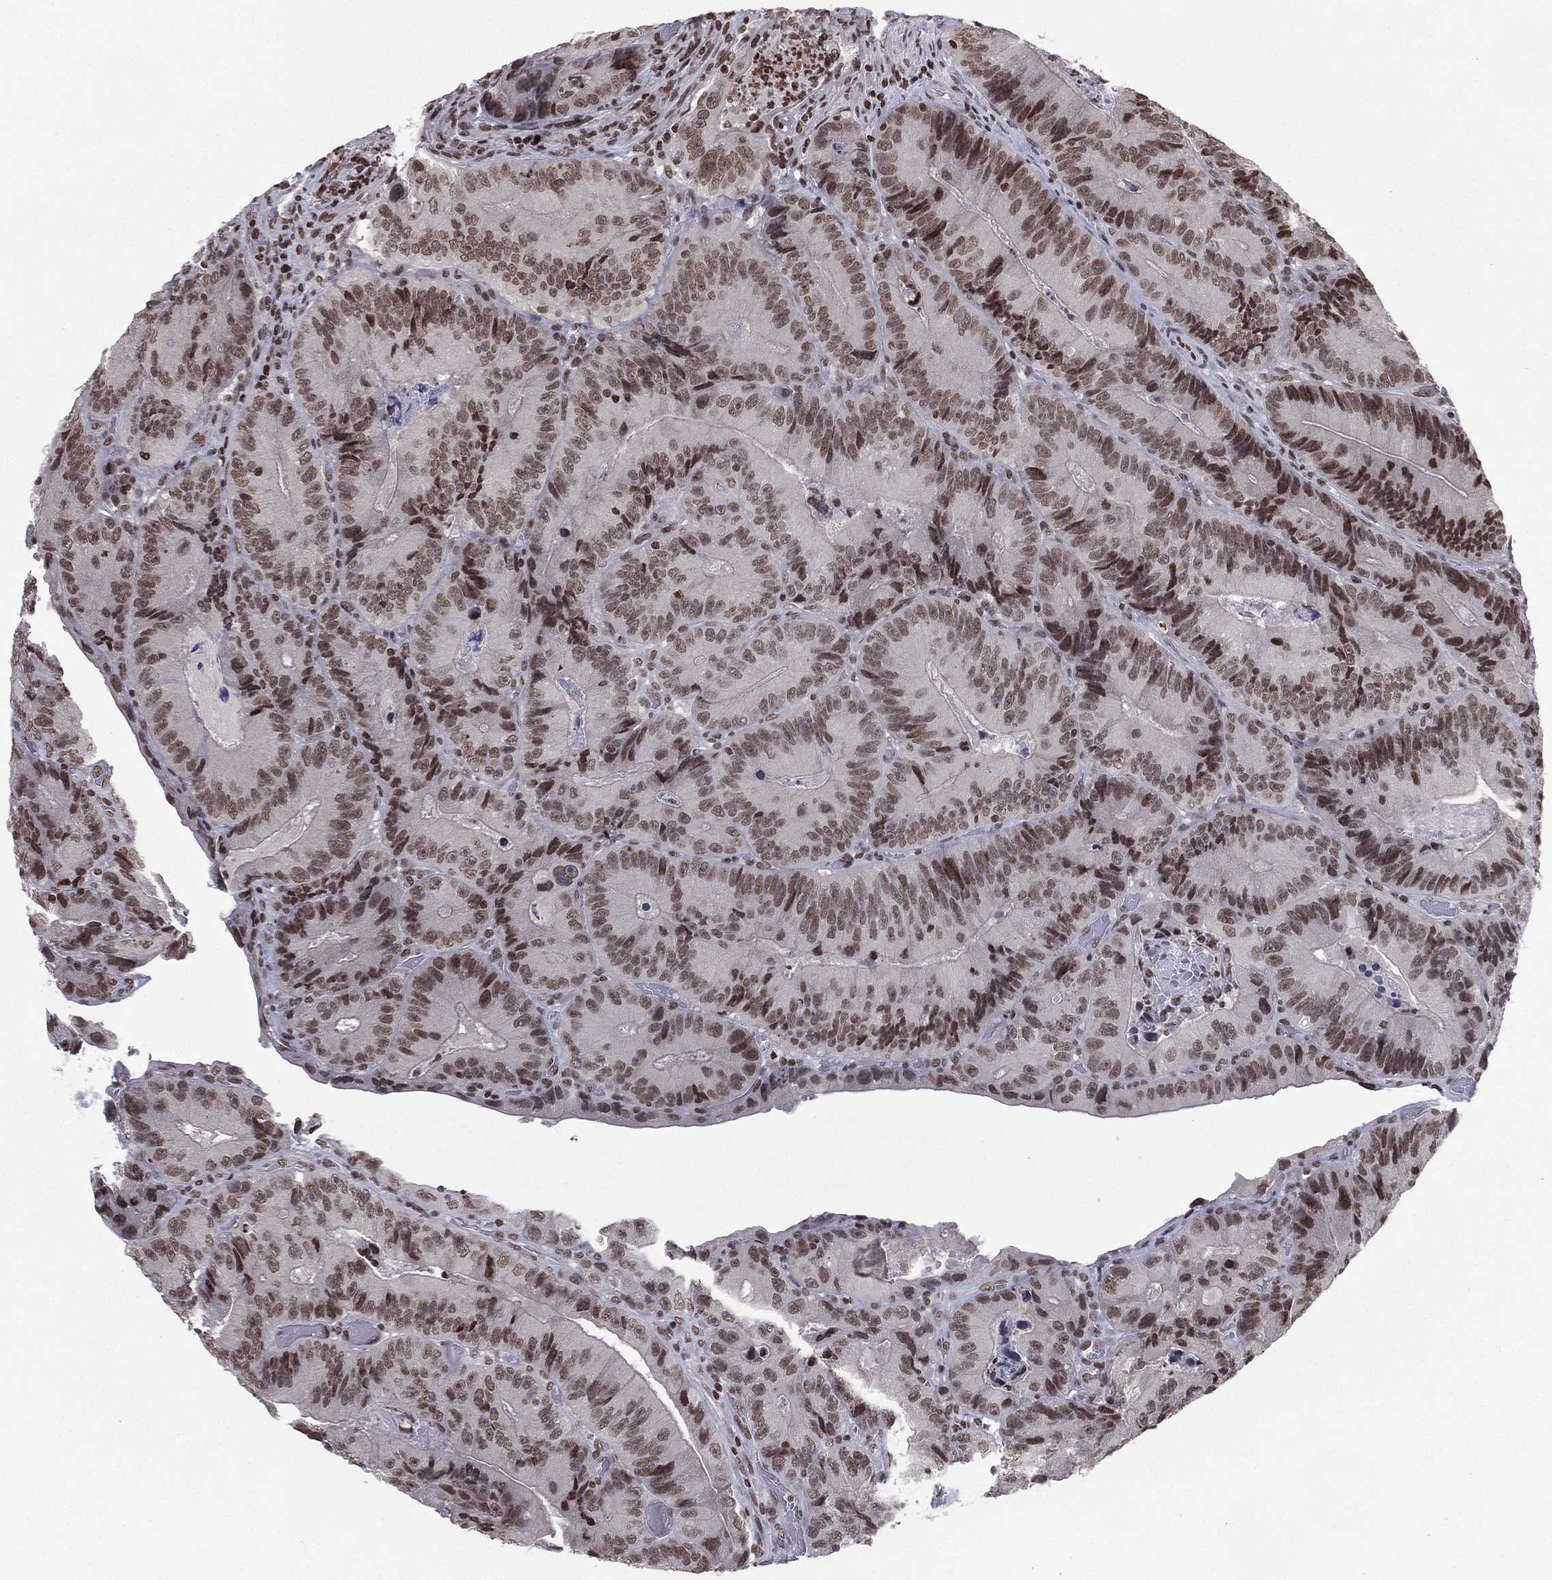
{"staining": {"intensity": "moderate", "quantity": ">75%", "location": "nuclear"}, "tissue": "colorectal cancer", "cell_type": "Tumor cells", "image_type": "cancer", "snomed": [{"axis": "morphology", "description": "Adenocarcinoma, NOS"}, {"axis": "topography", "description": "Colon"}], "caption": "Immunohistochemistry (IHC) micrograph of neoplastic tissue: human adenocarcinoma (colorectal) stained using immunohistochemistry (IHC) displays medium levels of moderate protein expression localized specifically in the nuclear of tumor cells, appearing as a nuclear brown color.", "gene": "RFX7", "patient": {"sex": "female", "age": 86}}